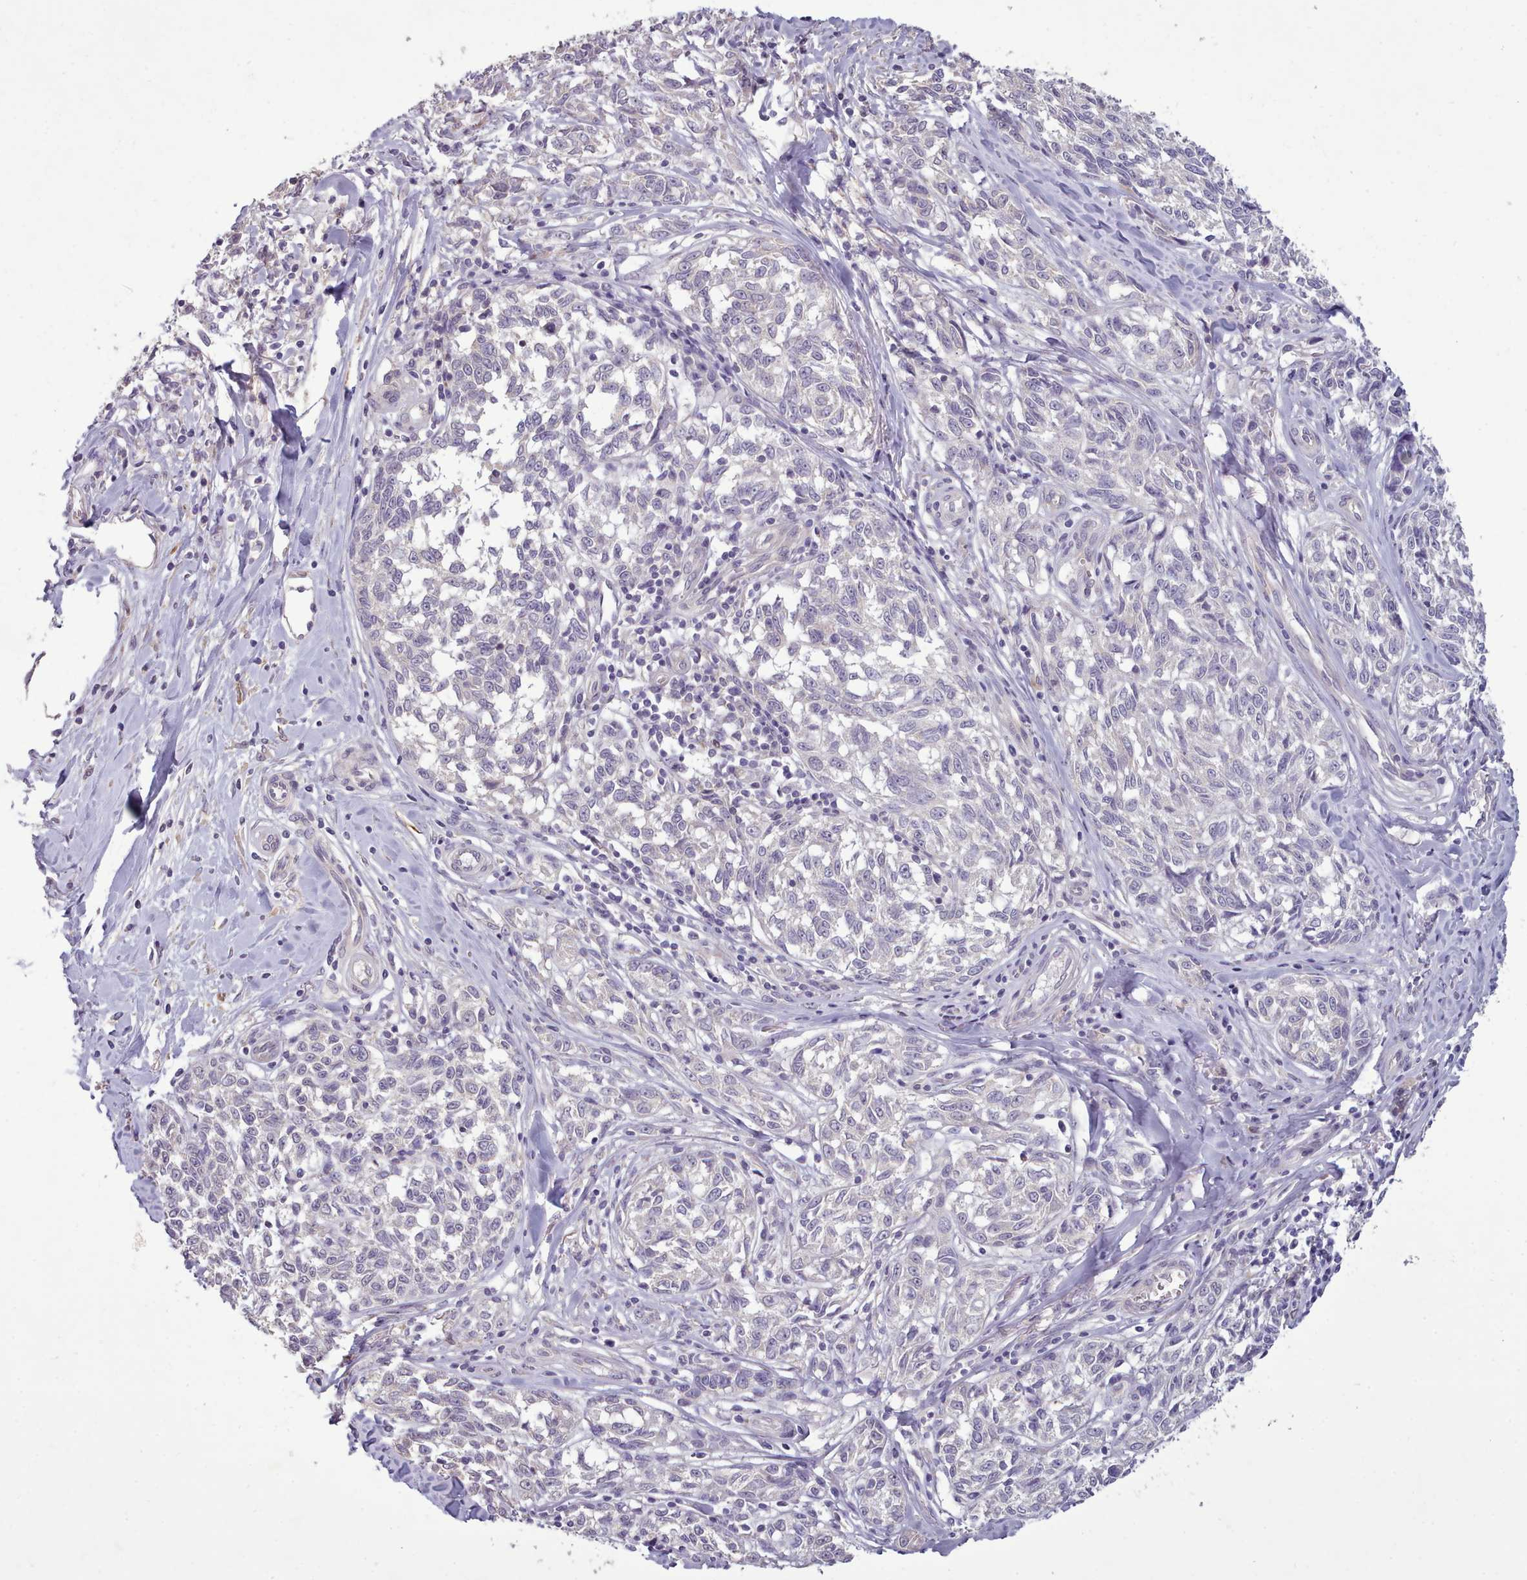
{"staining": {"intensity": "negative", "quantity": "none", "location": "none"}, "tissue": "melanoma", "cell_type": "Tumor cells", "image_type": "cancer", "snomed": [{"axis": "morphology", "description": "Normal tissue, NOS"}, {"axis": "morphology", "description": "Malignant melanoma, NOS"}, {"axis": "topography", "description": "Skin"}], "caption": "An IHC histopathology image of melanoma is shown. There is no staining in tumor cells of melanoma.", "gene": "DPF1", "patient": {"sex": "female", "age": 64}}